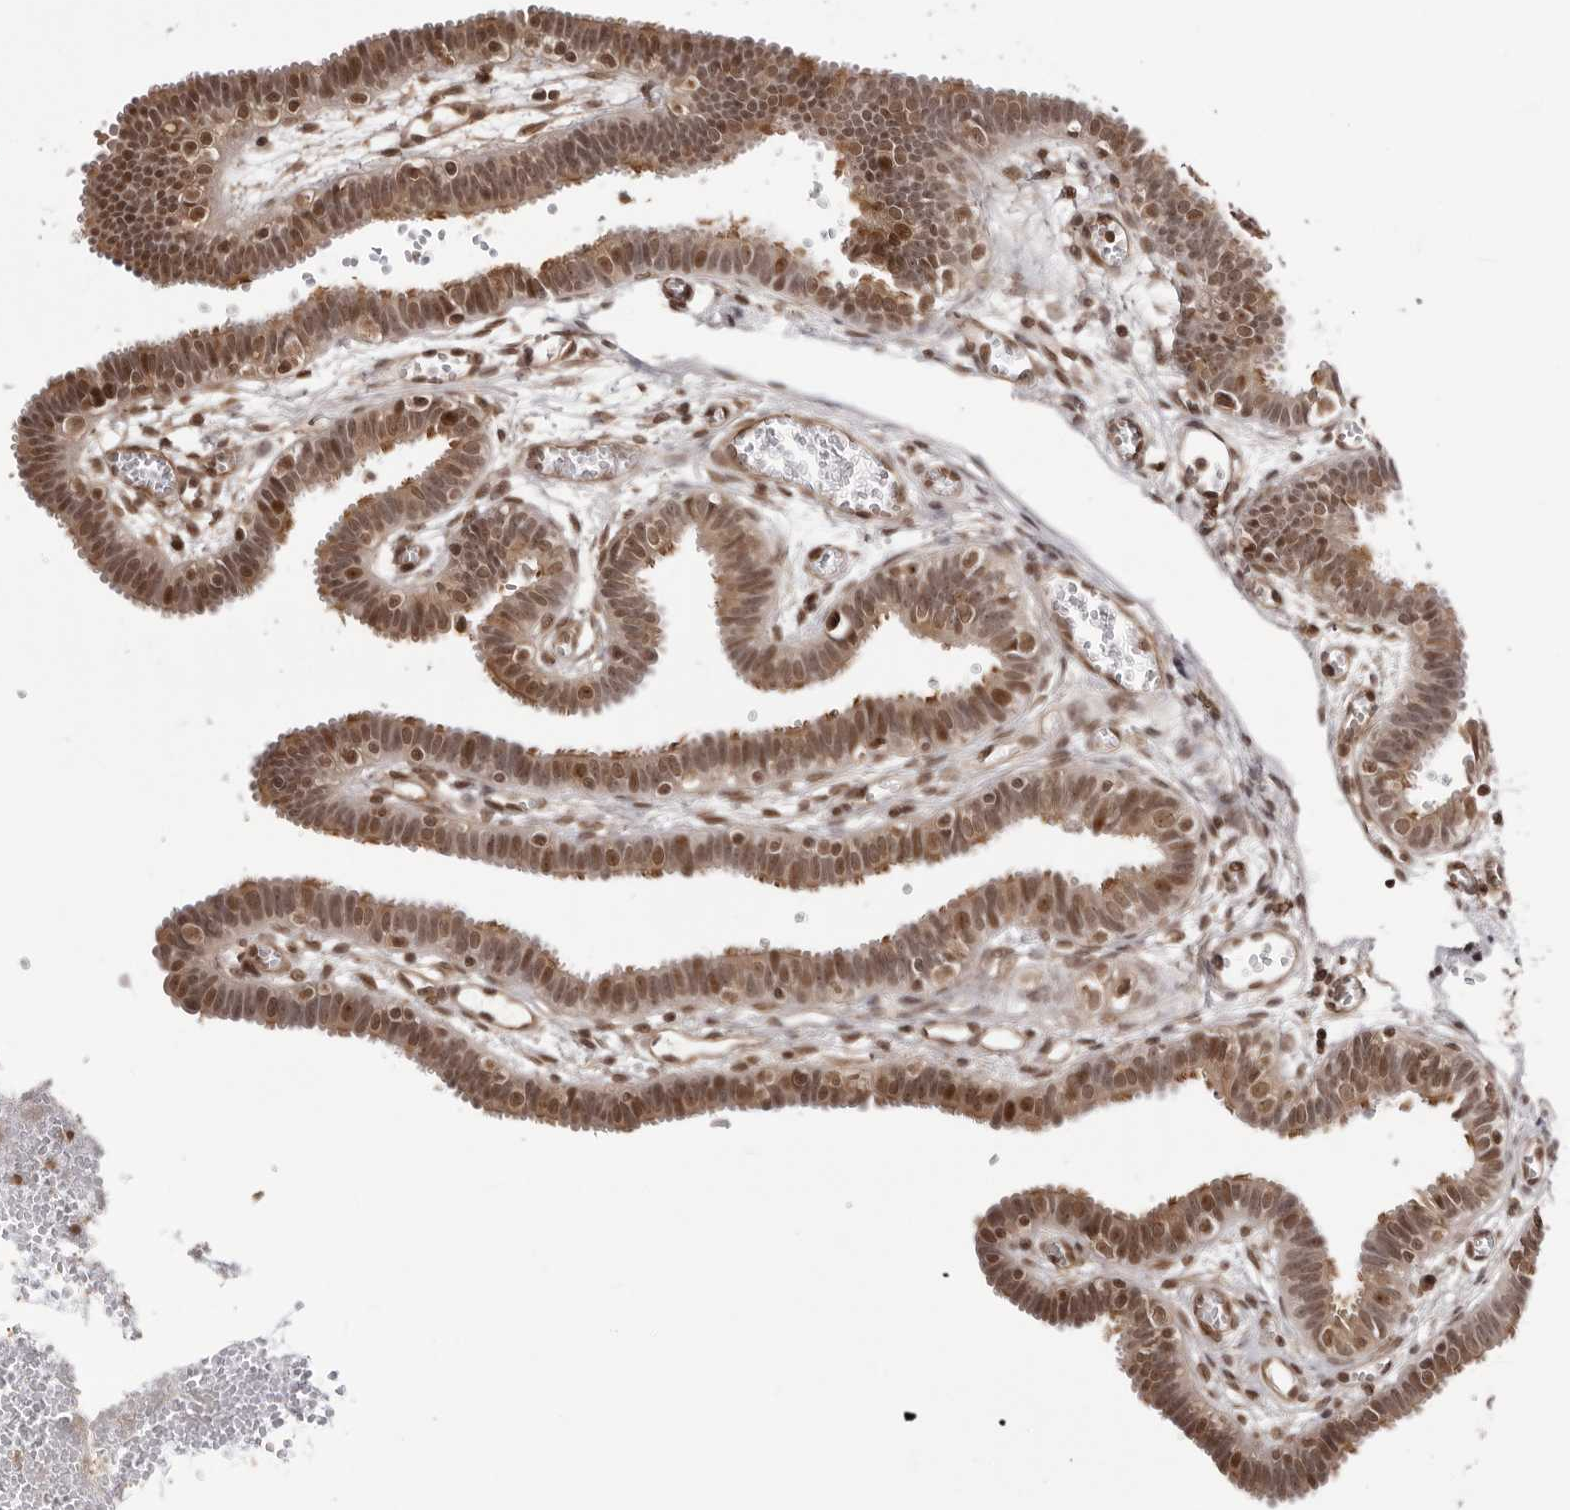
{"staining": {"intensity": "moderate", "quantity": ">75%", "location": "cytoplasmic/membranous,nuclear"}, "tissue": "fallopian tube", "cell_type": "Glandular cells", "image_type": "normal", "snomed": [{"axis": "morphology", "description": "Normal tissue, NOS"}, {"axis": "topography", "description": "Fallopian tube"}, {"axis": "topography", "description": "Placenta"}], "caption": "The immunohistochemical stain highlights moderate cytoplasmic/membranous,nuclear expression in glandular cells of unremarkable fallopian tube.", "gene": "SDE2", "patient": {"sex": "female", "age": 32}}